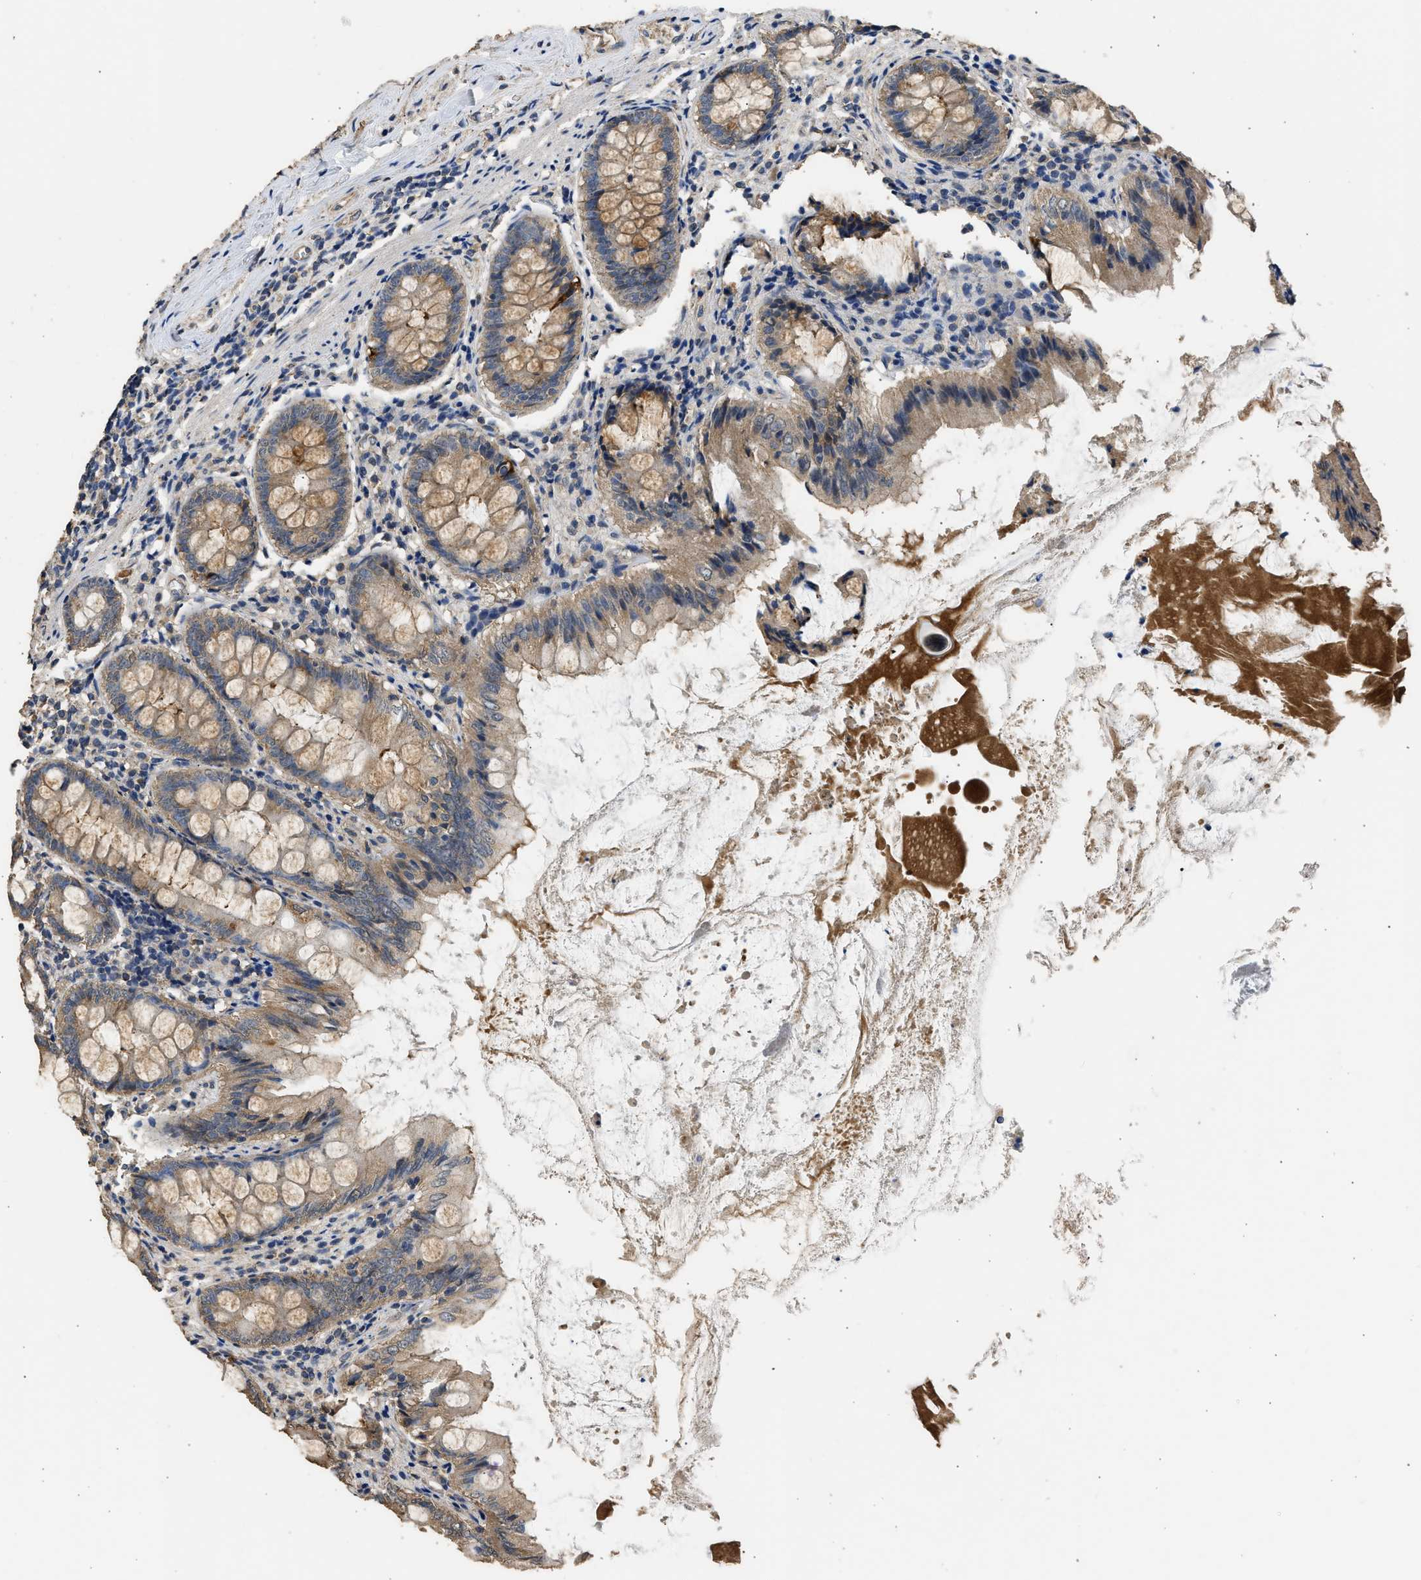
{"staining": {"intensity": "moderate", "quantity": ">75%", "location": "cytoplasmic/membranous"}, "tissue": "appendix", "cell_type": "Glandular cells", "image_type": "normal", "snomed": [{"axis": "morphology", "description": "Normal tissue, NOS"}, {"axis": "topography", "description": "Appendix"}], "caption": "Moderate cytoplasmic/membranous positivity is seen in about >75% of glandular cells in benign appendix. (DAB (3,3'-diaminobenzidine) IHC with brightfield microscopy, high magnification).", "gene": "SPINT2", "patient": {"sex": "female", "age": 77}}